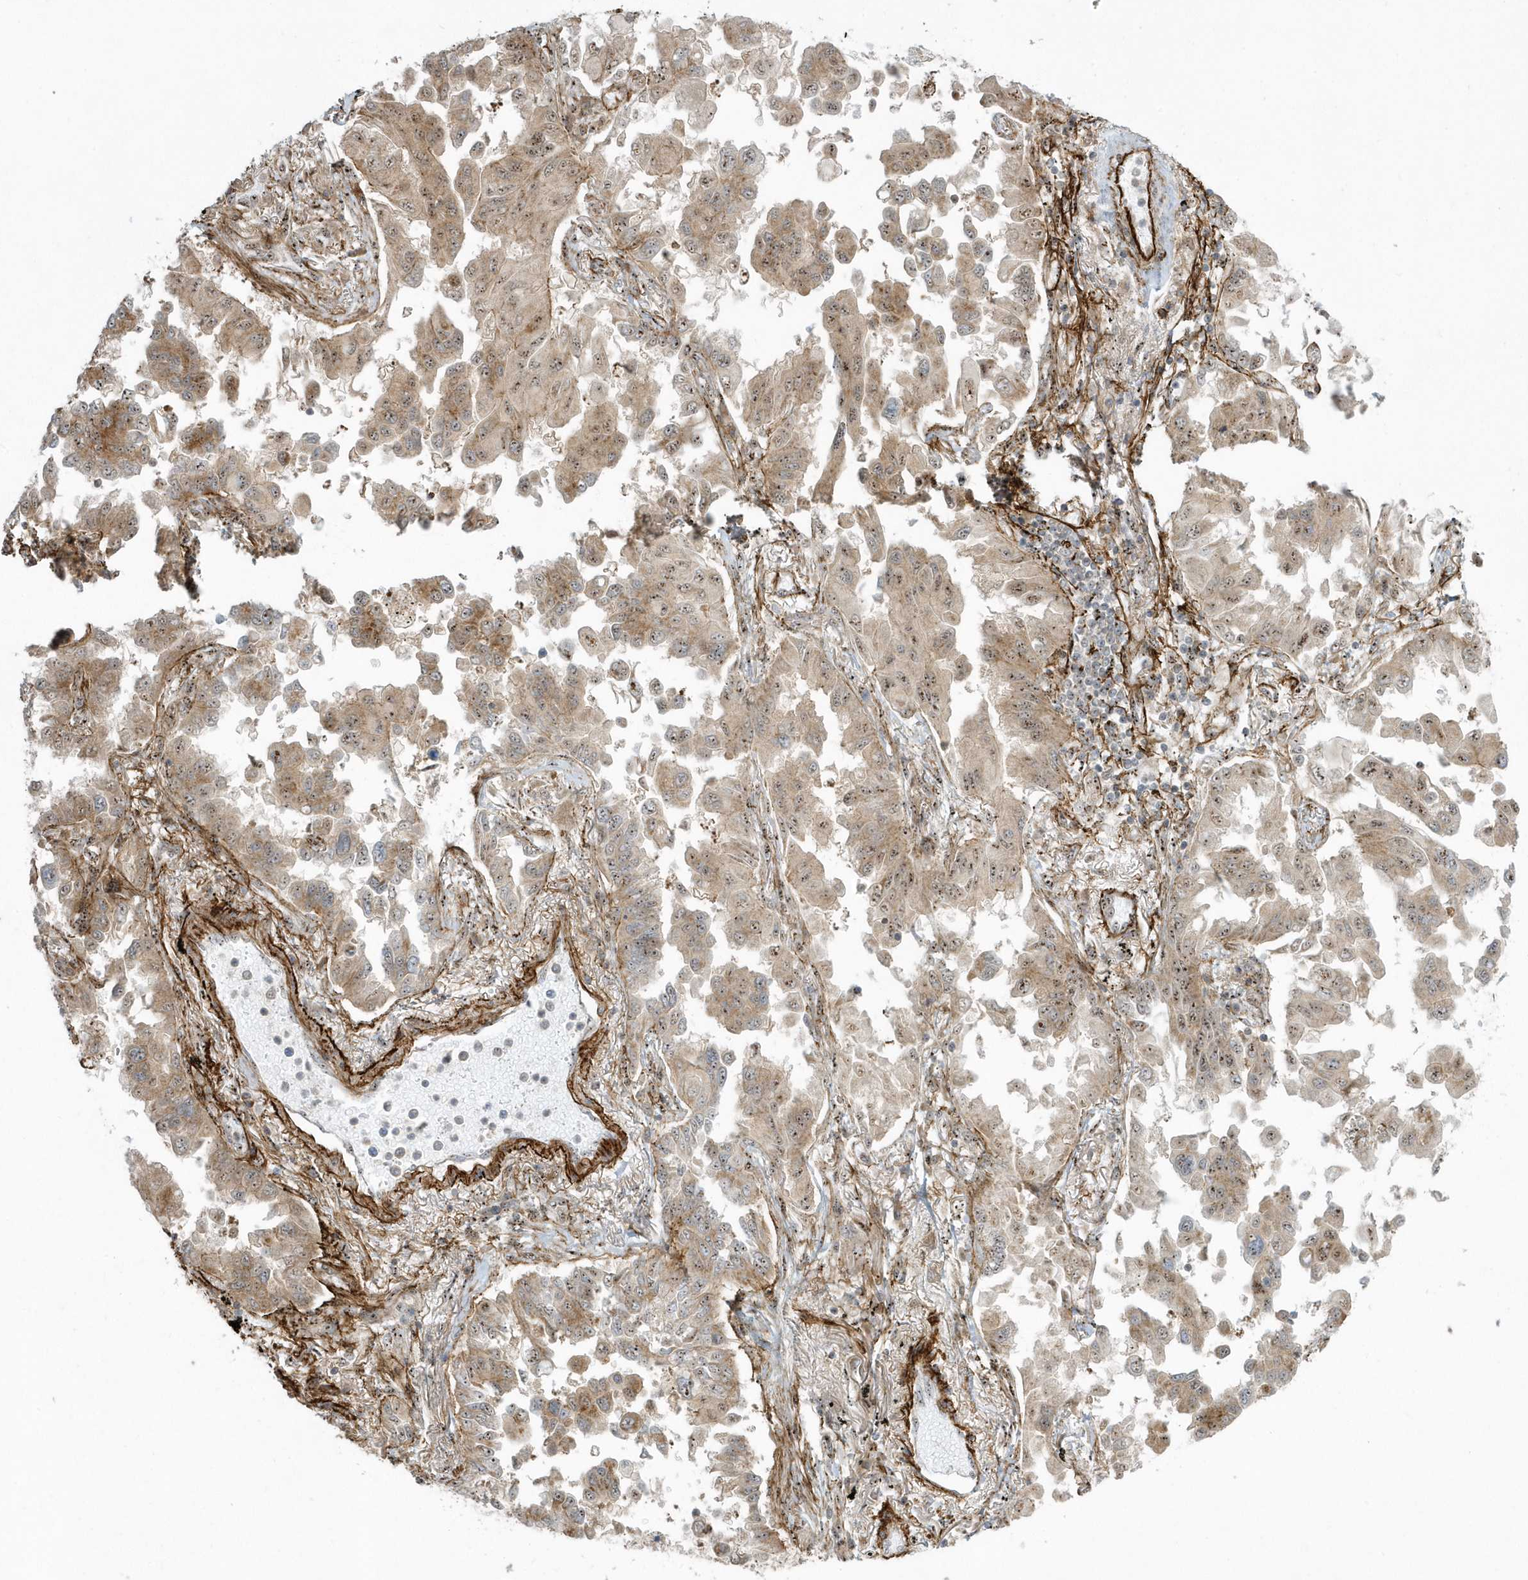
{"staining": {"intensity": "moderate", "quantity": ">75%", "location": "cytoplasmic/membranous,nuclear"}, "tissue": "lung cancer", "cell_type": "Tumor cells", "image_type": "cancer", "snomed": [{"axis": "morphology", "description": "Adenocarcinoma, NOS"}, {"axis": "topography", "description": "Lung"}], "caption": "Immunohistochemistry (IHC) staining of lung cancer, which displays medium levels of moderate cytoplasmic/membranous and nuclear staining in approximately >75% of tumor cells indicating moderate cytoplasmic/membranous and nuclear protein positivity. The staining was performed using DAB (brown) for protein detection and nuclei were counterstained in hematoxylin (blue).", "gene": "MASP2", "patient": {"sex": "female", "age": 67}}